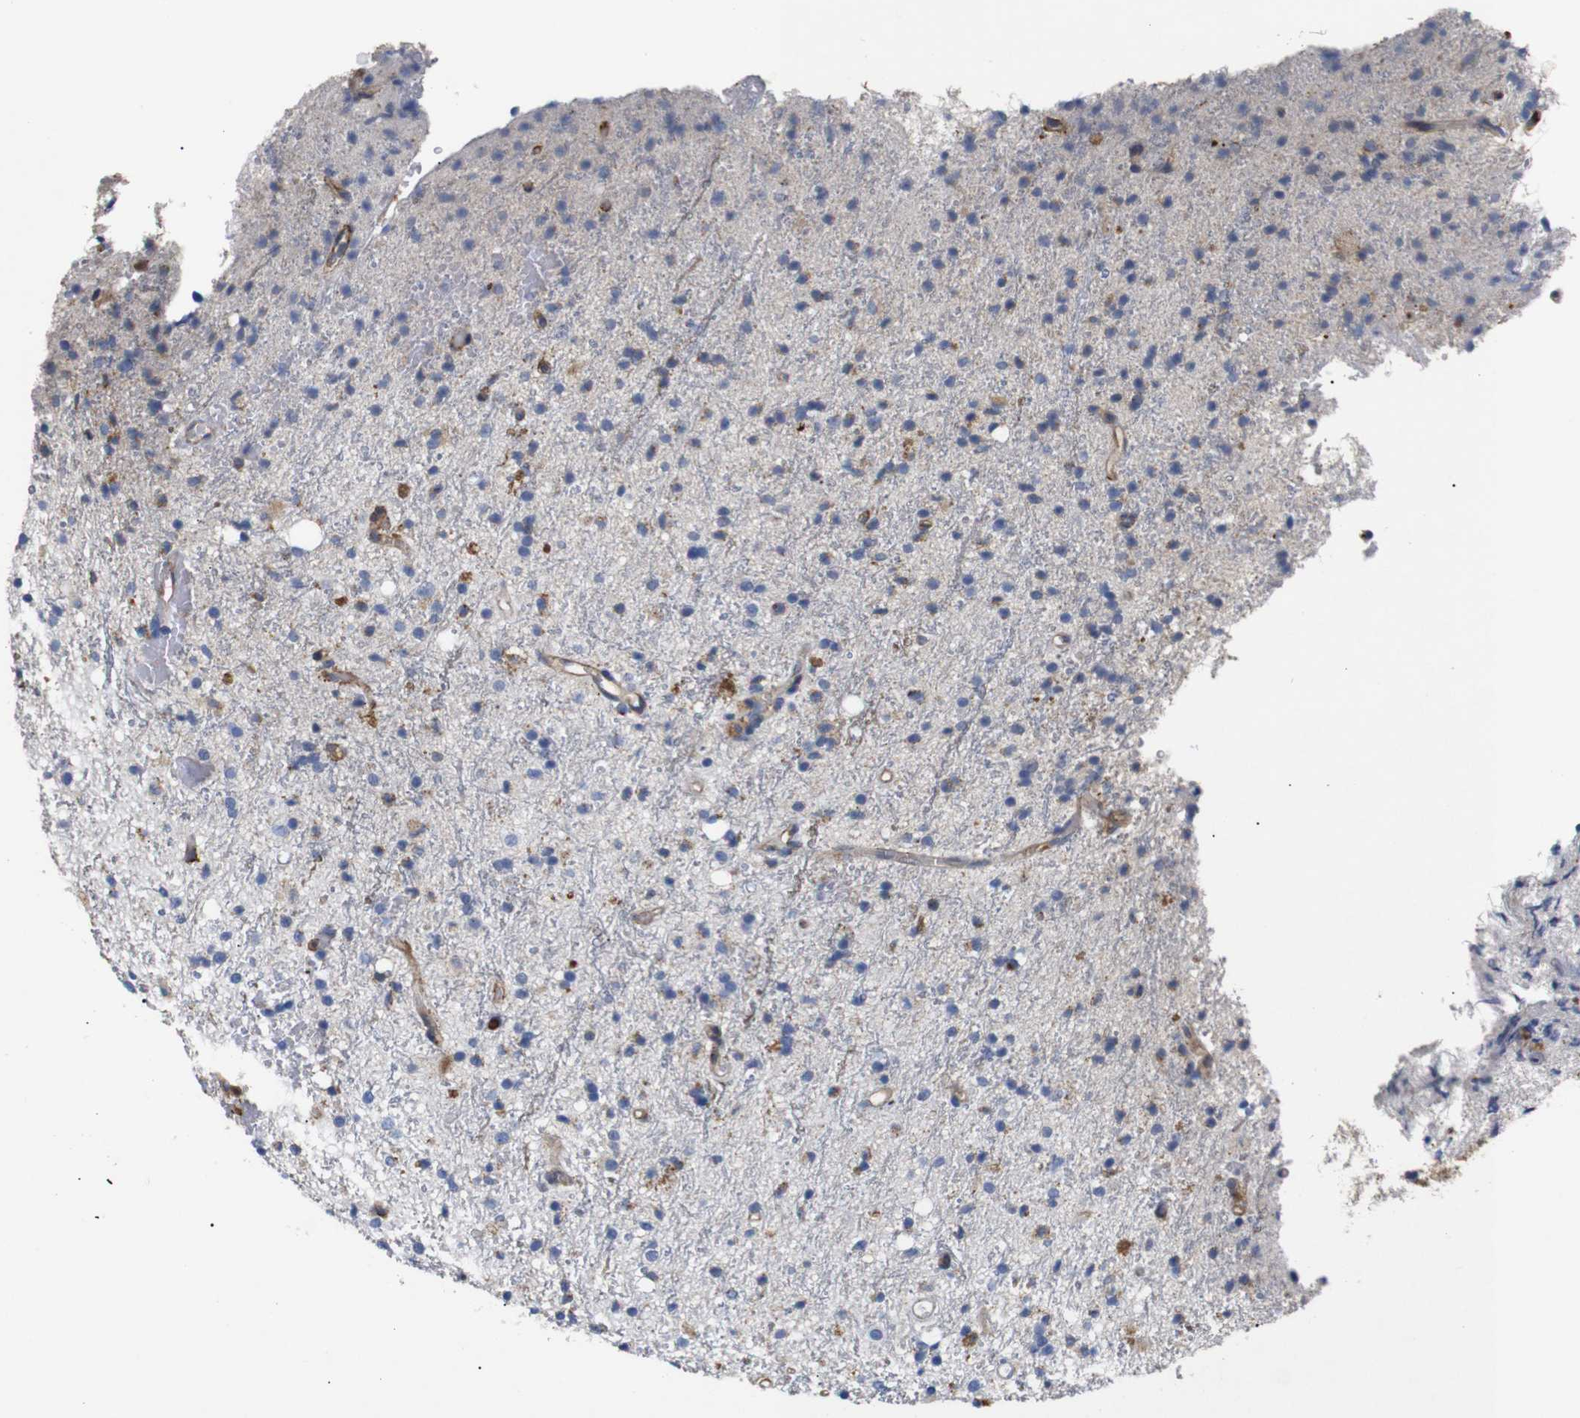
{"staining": {"intensity": "negative", "quantity": "none", "location": "none"}, "tissue": "glioma", "cell_type": "Tumor cells", "image_type": "cancer", "snomed": [{"axis": "morphology", "description": "Glioma, malignant, High grade"}, {"axis": "topography", "description": "Brain"}], "caption": "Immunohistochemical staining of glioma demonstrates no significant staining in tumor cells.", "gene": "SDCBP", "patient": {"sex": "male", "age": 47}}